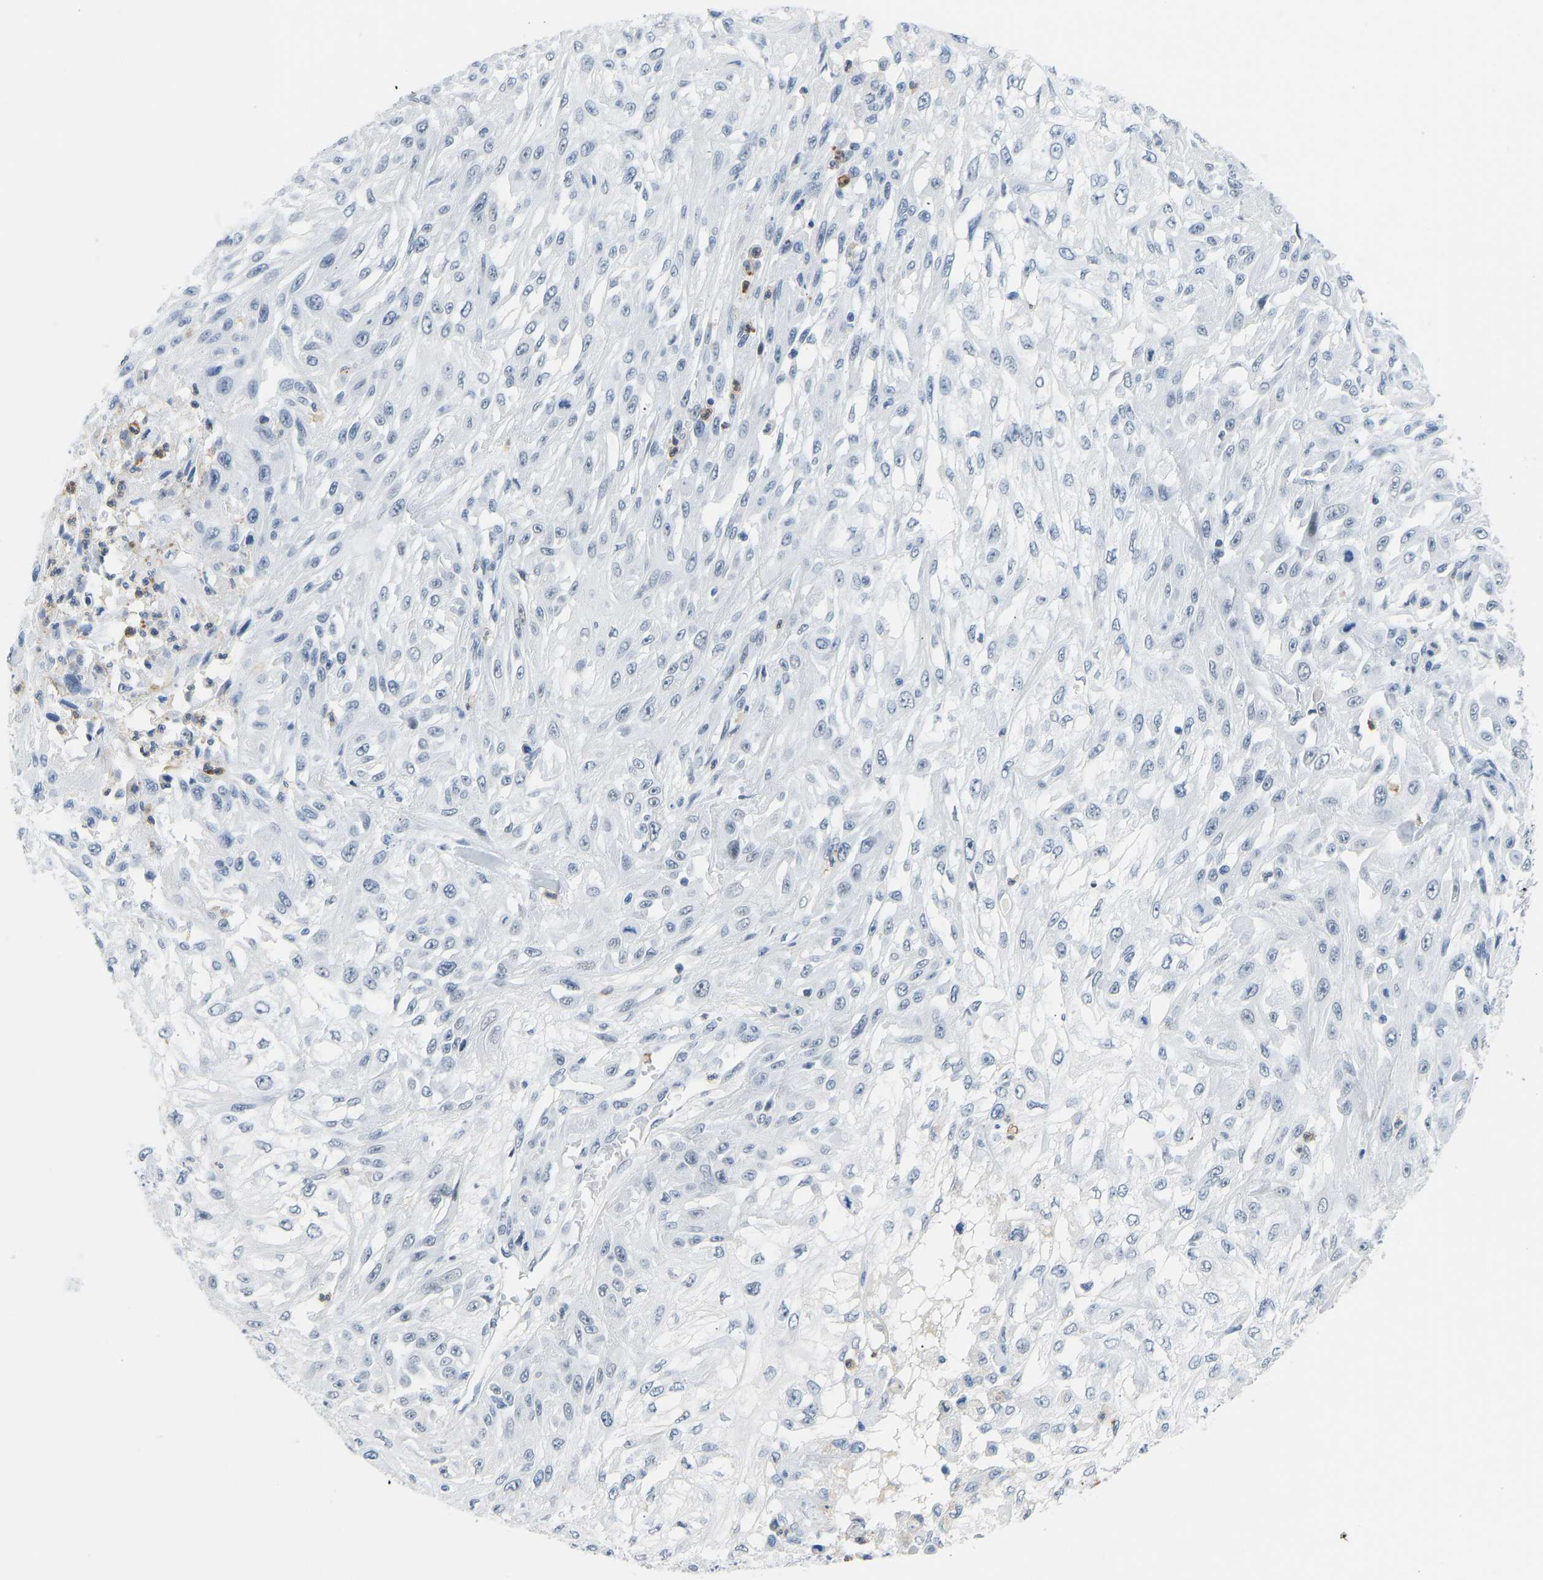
{"staining": {"intensity": "negative", "quantity": "none", "location": "none"}, "tissue": "skin cancer", "cell_type": "Tumor cells", "image_type": "cancer", "snomed": [{"axis": "morphology", "description": "Squamous cell carcinoma, NOS"}, {"axis": "morphology", "description": "Squamous cell carcinoma, metastatic, NOS"}, {"axis": "topography", "description": "Skin"}, {"axis": "topography", "description": "Lymph node"}], "caption": "There is no significant positivity in tumor cells of squamous cell carcinoma (skin).", "gene": "TXNDC2", "patient": {"sex": "male", "age": 75}}